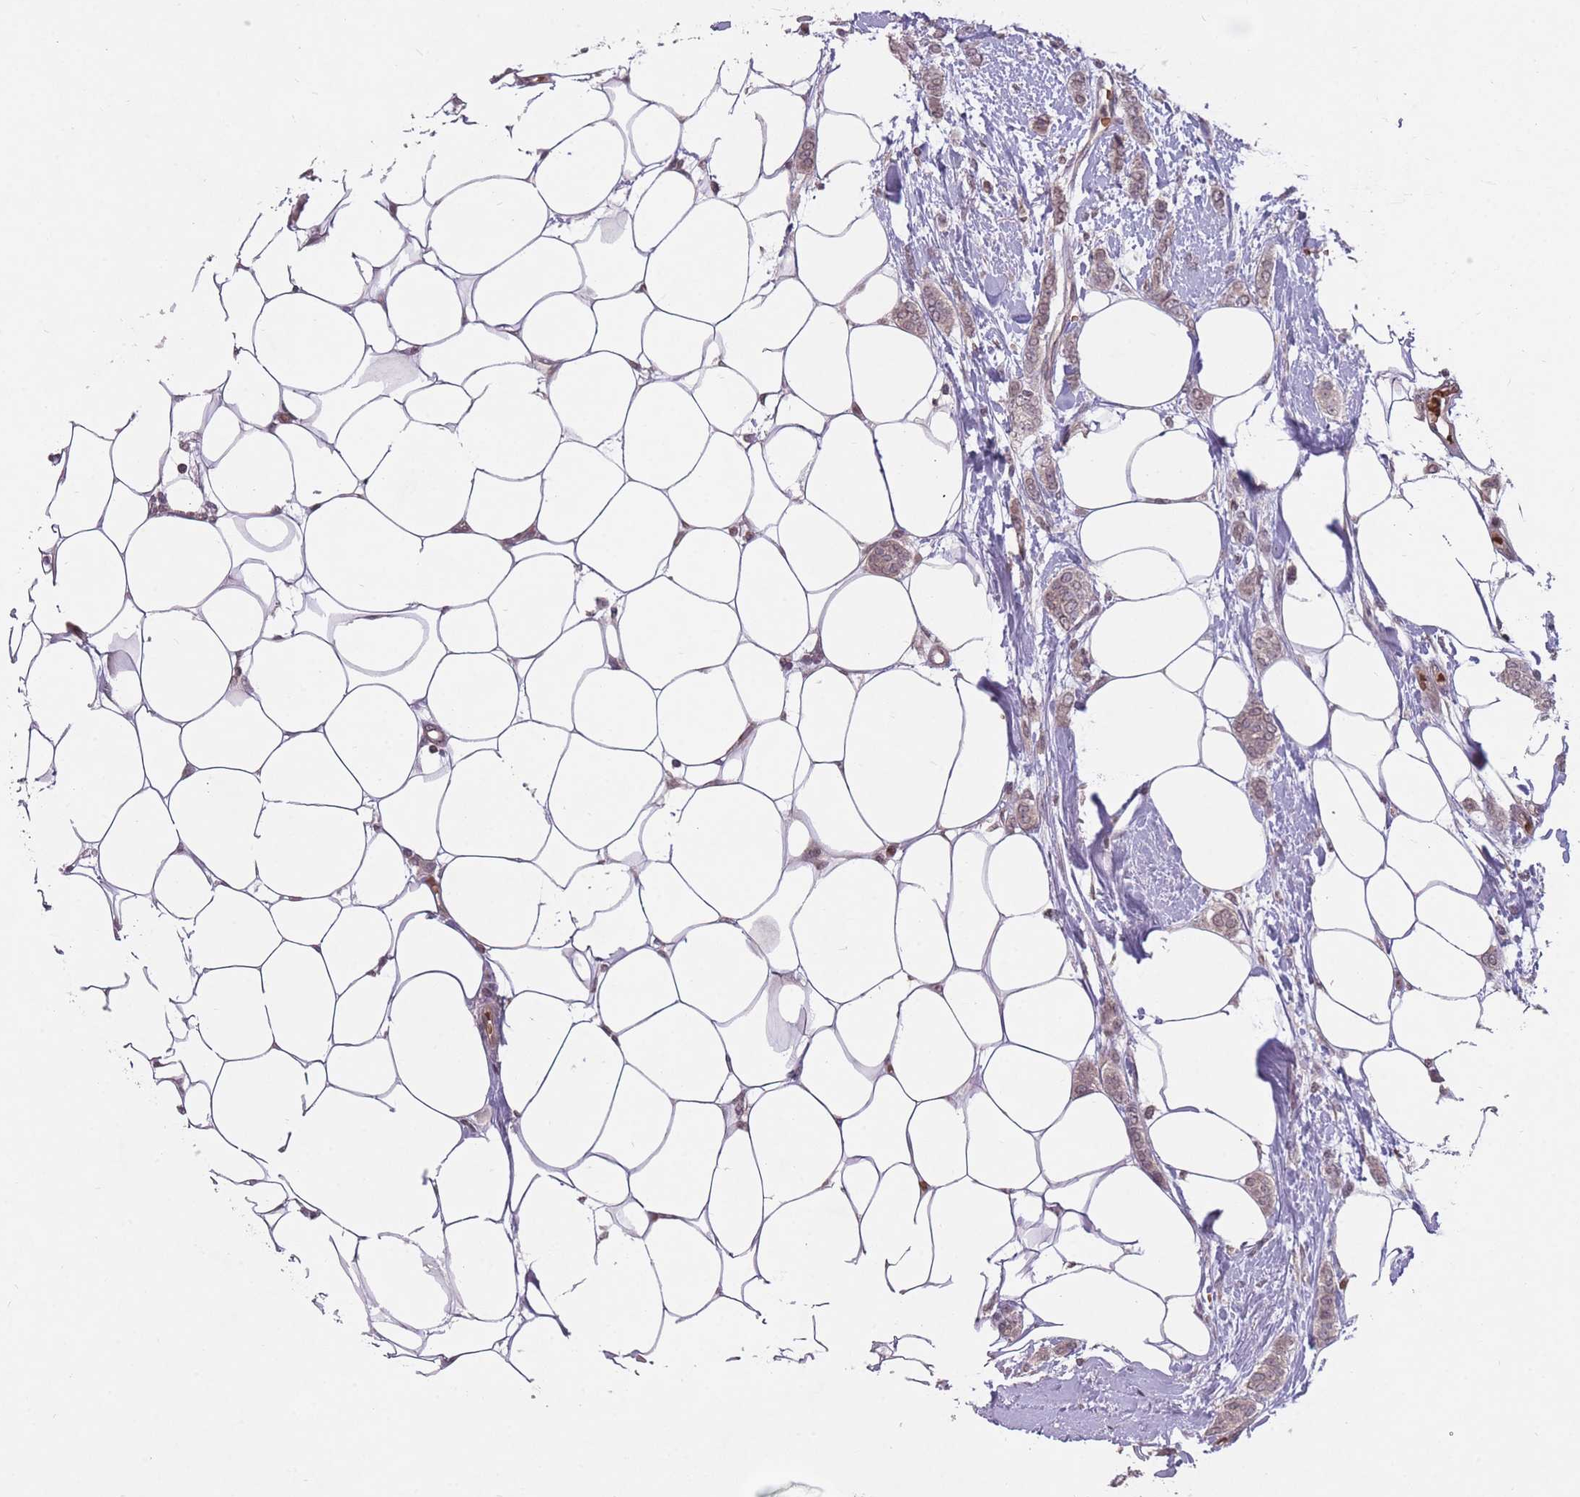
{"staining": {"intensity": "weak", "quantity": "<25%", "location": "nuclear"}, "tissue": "breast cancer", "cell_type": "Tumor cells", "image_type": "cancer", "snomed": [{"axis": "morphology", "description": "Duct carcinoma"}, {"axis": "topography", "description": "Breast"}], "caption": "IHC of breast cancer reveals no staining in tumor cells.", "gene": "ADCYAP1R1", "patient": {"sex": "female", "age": 72}}